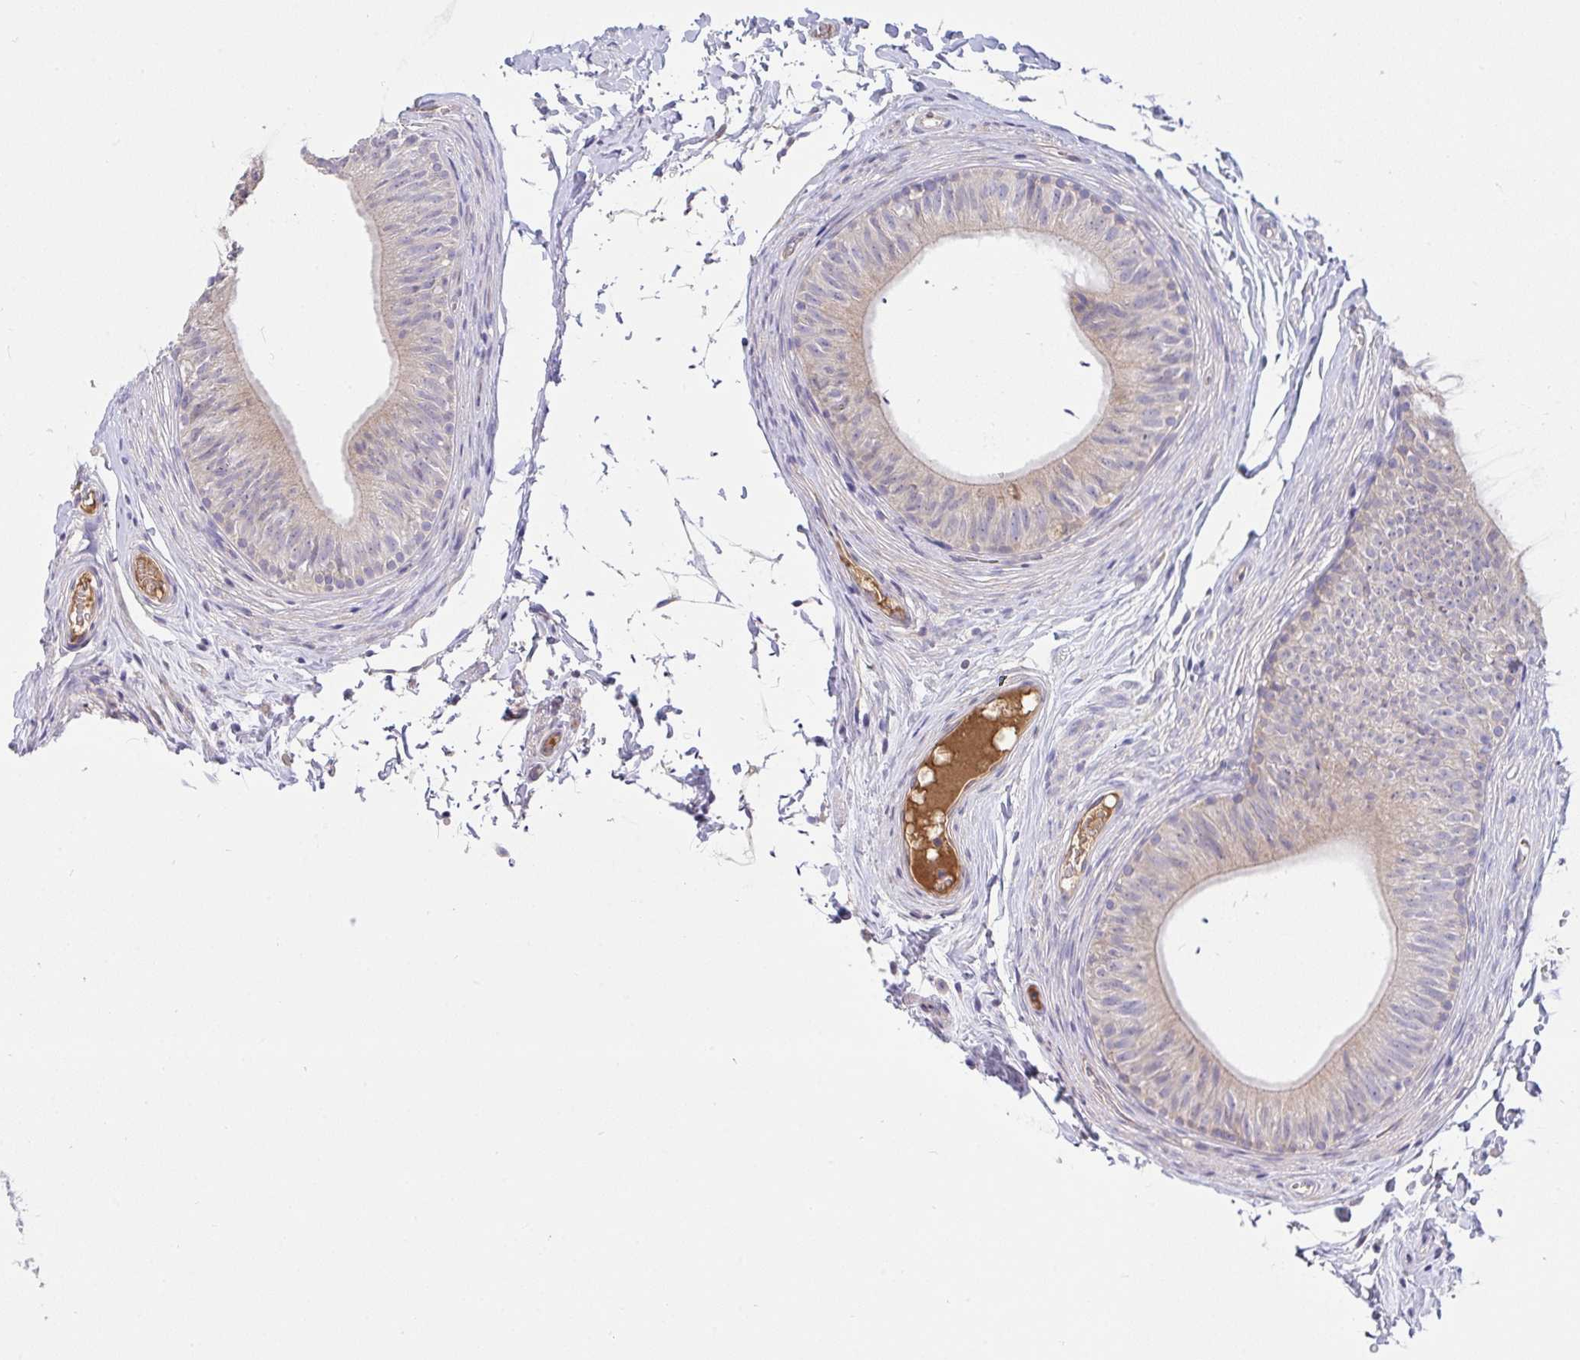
{"staining": {"intensity": "weak", "quantity": "<25%", "location": "cytoplasmic/membranous"}, "tissue": "epididymis", "cell_type": "Glandular cells", "image_type": "normal", "snomed": [{"axis": "morphology", "description": "Normal tissue, NOS"}, {"axis": "topography", "description": "Epididymis, spermatic cord, NOS"}, {"axis": "topography", "description": "Epididymis"}, {"axis": "topography", "description": "Peripheral nerve tissue"}], "caption": "IHC histopathology image of normal epididymis stained for a protein (brown), which exhibits no expression in glandular cells.", "gene": "ZNF581", "patient": {"sex": "male", "age": 29}}